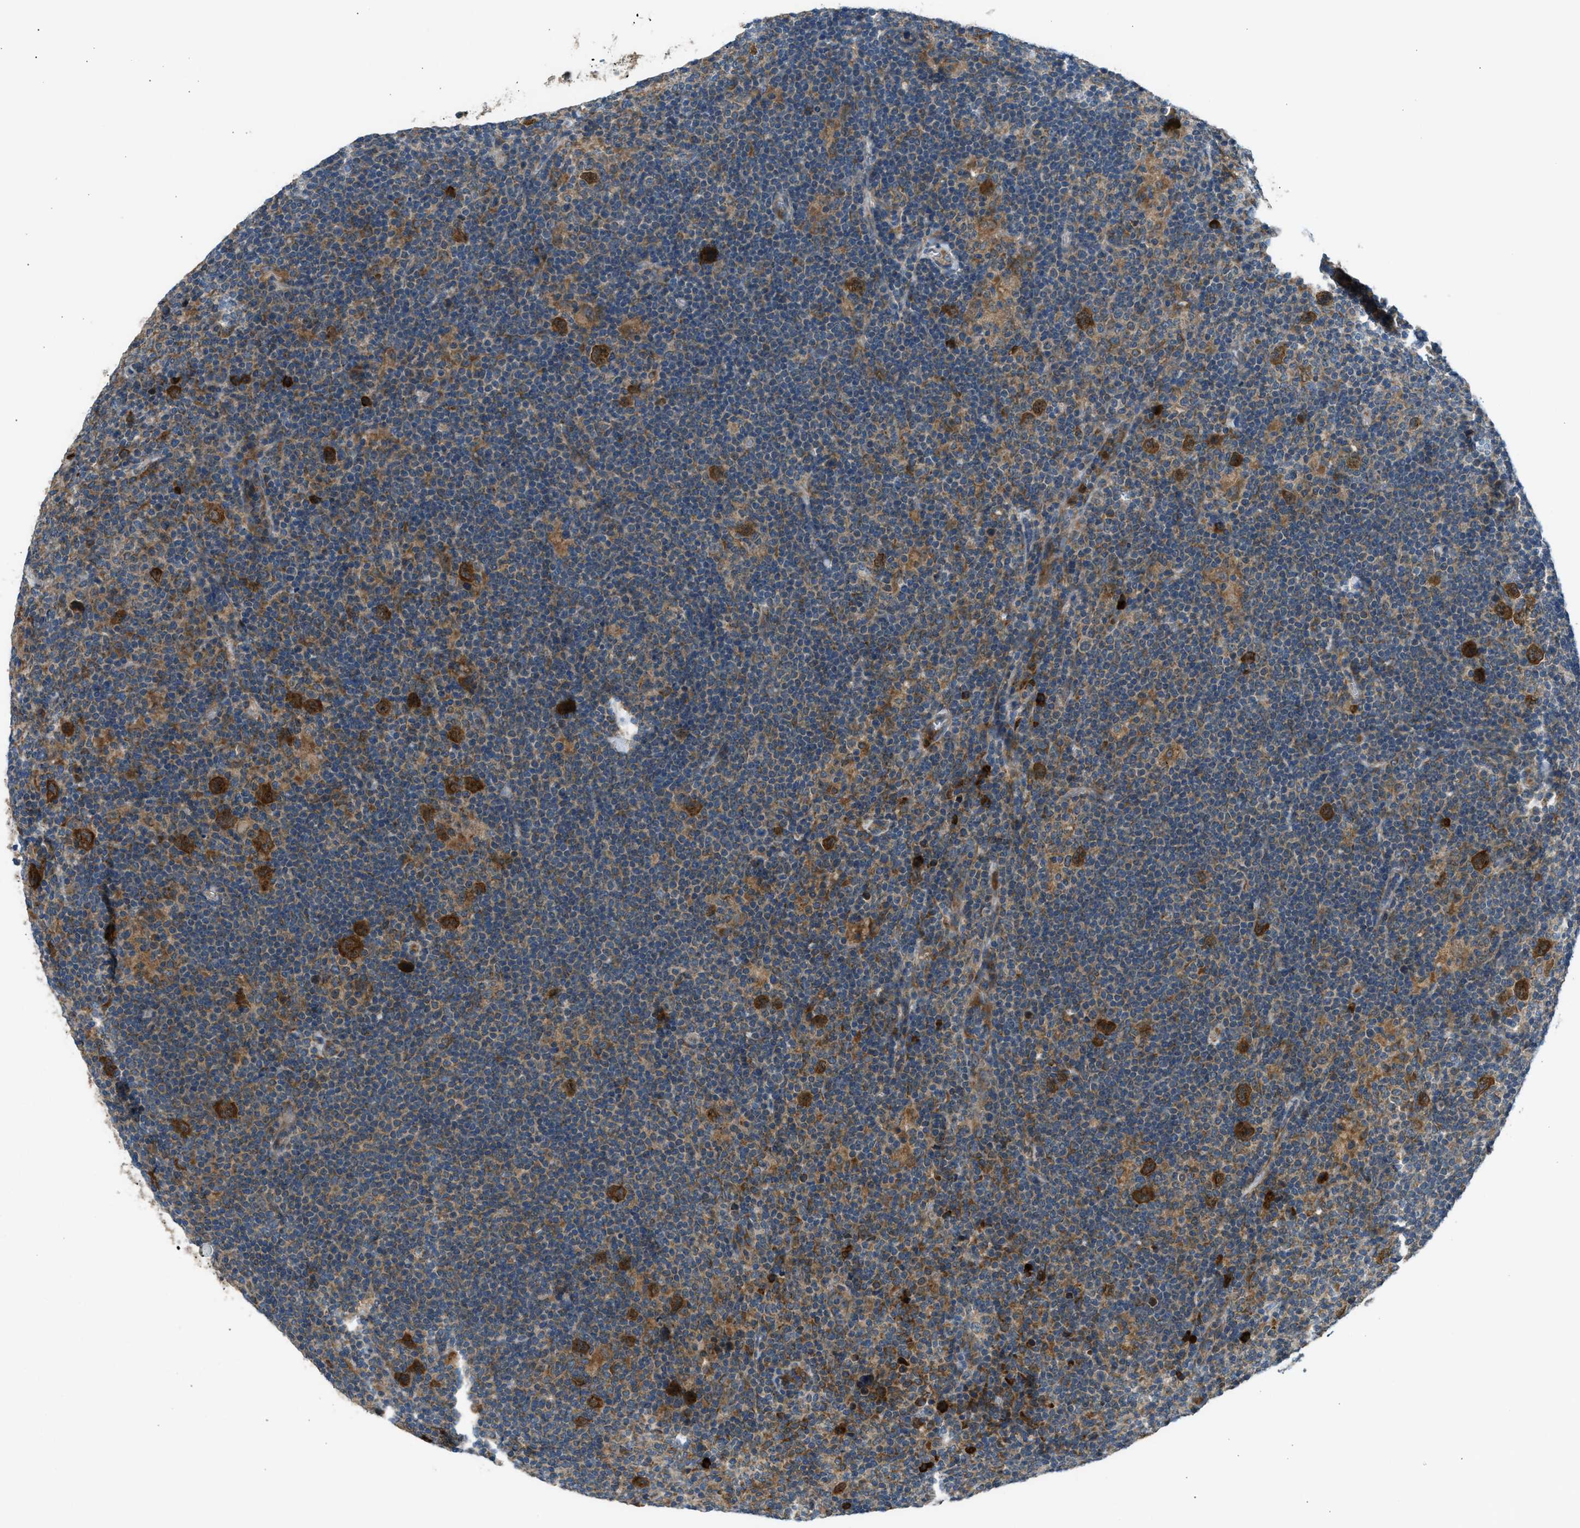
{"staining": {"intensity": "strong", "quantity": ">75%", "location": "cytoplasmic/membranous"}, "tissue": "lymphoma", "cell_type": "Tumor cells", "image_type": "cancer", "snomed": [{"axis": "morphology", "description": "Hodgkin's disease, NOS"}, {"axis": "topography", "description": "Lymph node"}], "caption": "The histopathology image displays immunohistochemical staining of lymphoma. There is strong cytoplasmic/membranous expression is seen in approximately >75% of tumor cells.", "gene": "EDARADD", "patient": {"sex": "female", "age": 57}}